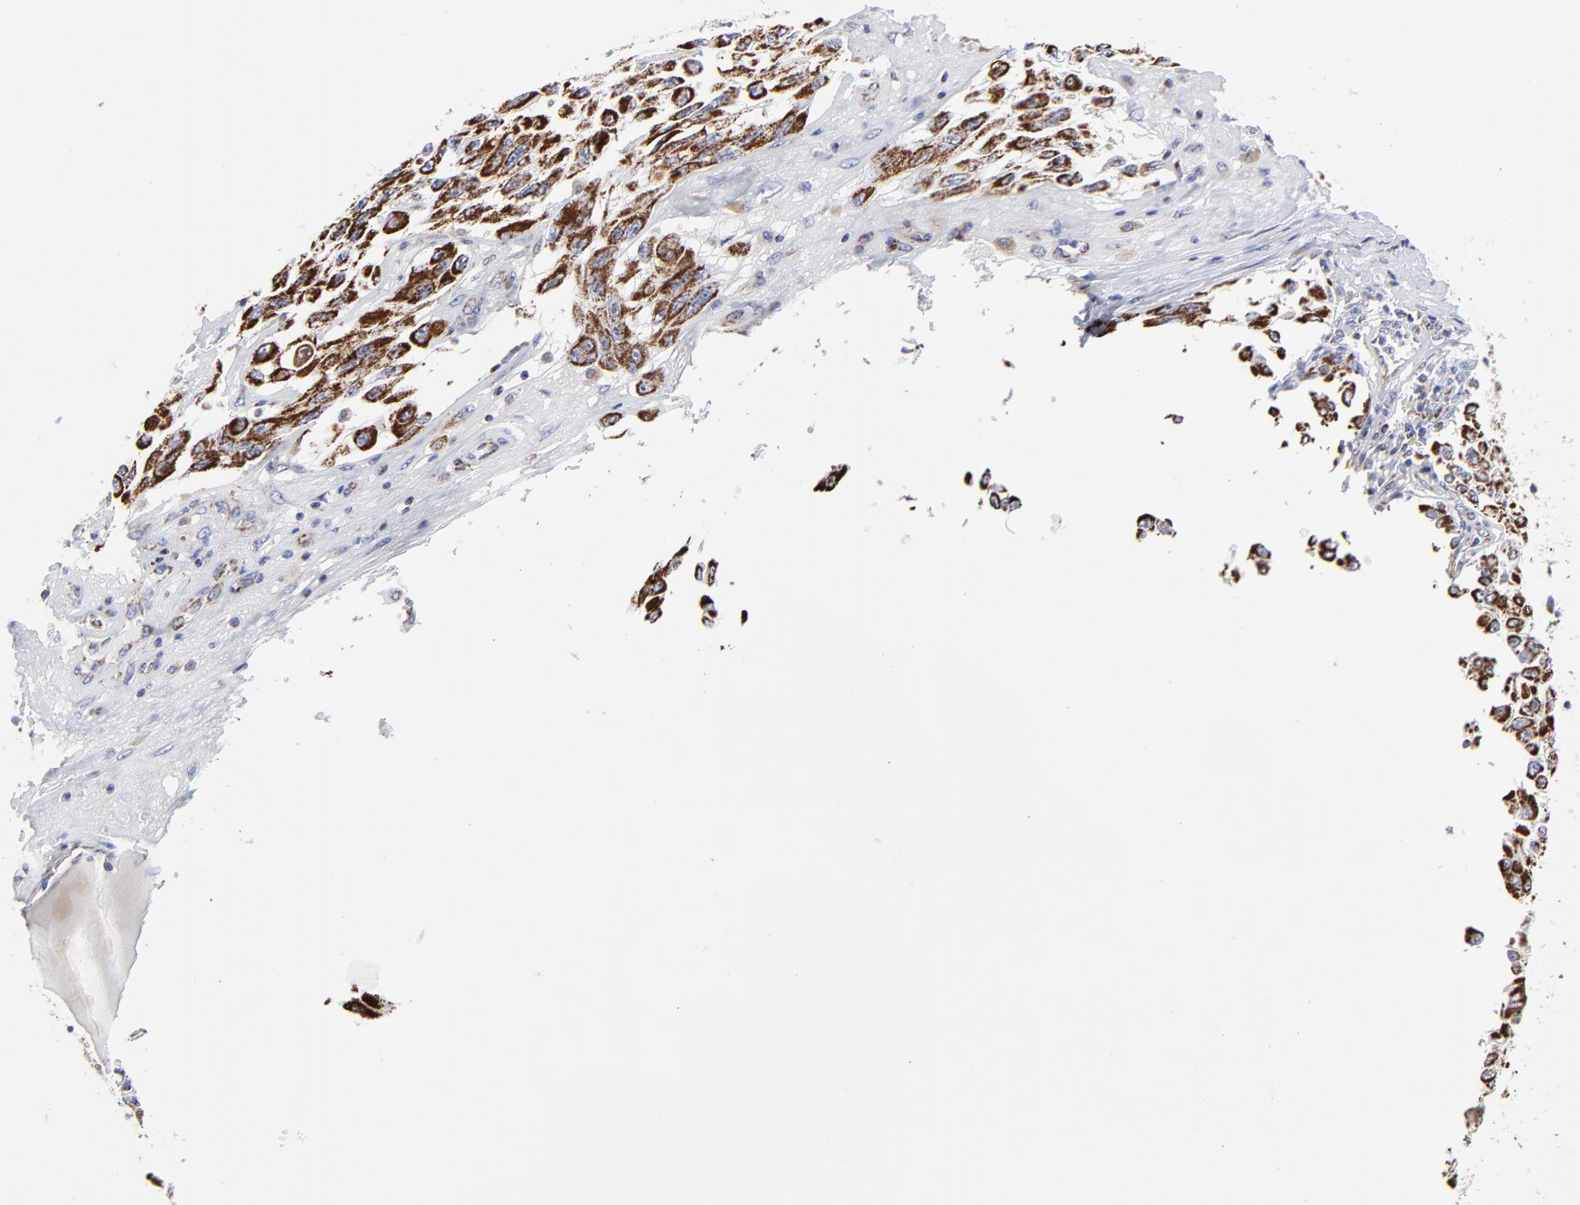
{"staining": {"intensity": "strong", "quantity": ">75%", "location": "cytoplasmic/membranous"}, "tissue": "melanoma", "cell_type": "Tumor cells", "image_type": "cancer", "snomed": [{"axis": "morphology", "description": "Malignant melanoma, NOS"}, {"axis": "topography", "description": "Skin"}], "caption": "Immunohistochemical staining of melanoma demonstrates strong cytoplasmic/membranous protein positivity in approximately >75% of tumor cells. The protein is stained brown, and the nuclei are stained in blue (DAB IHC with brightfield microscopy, high magnification).", "gene": "PINK1", "patient": {"sex": "male", "age": 30}}